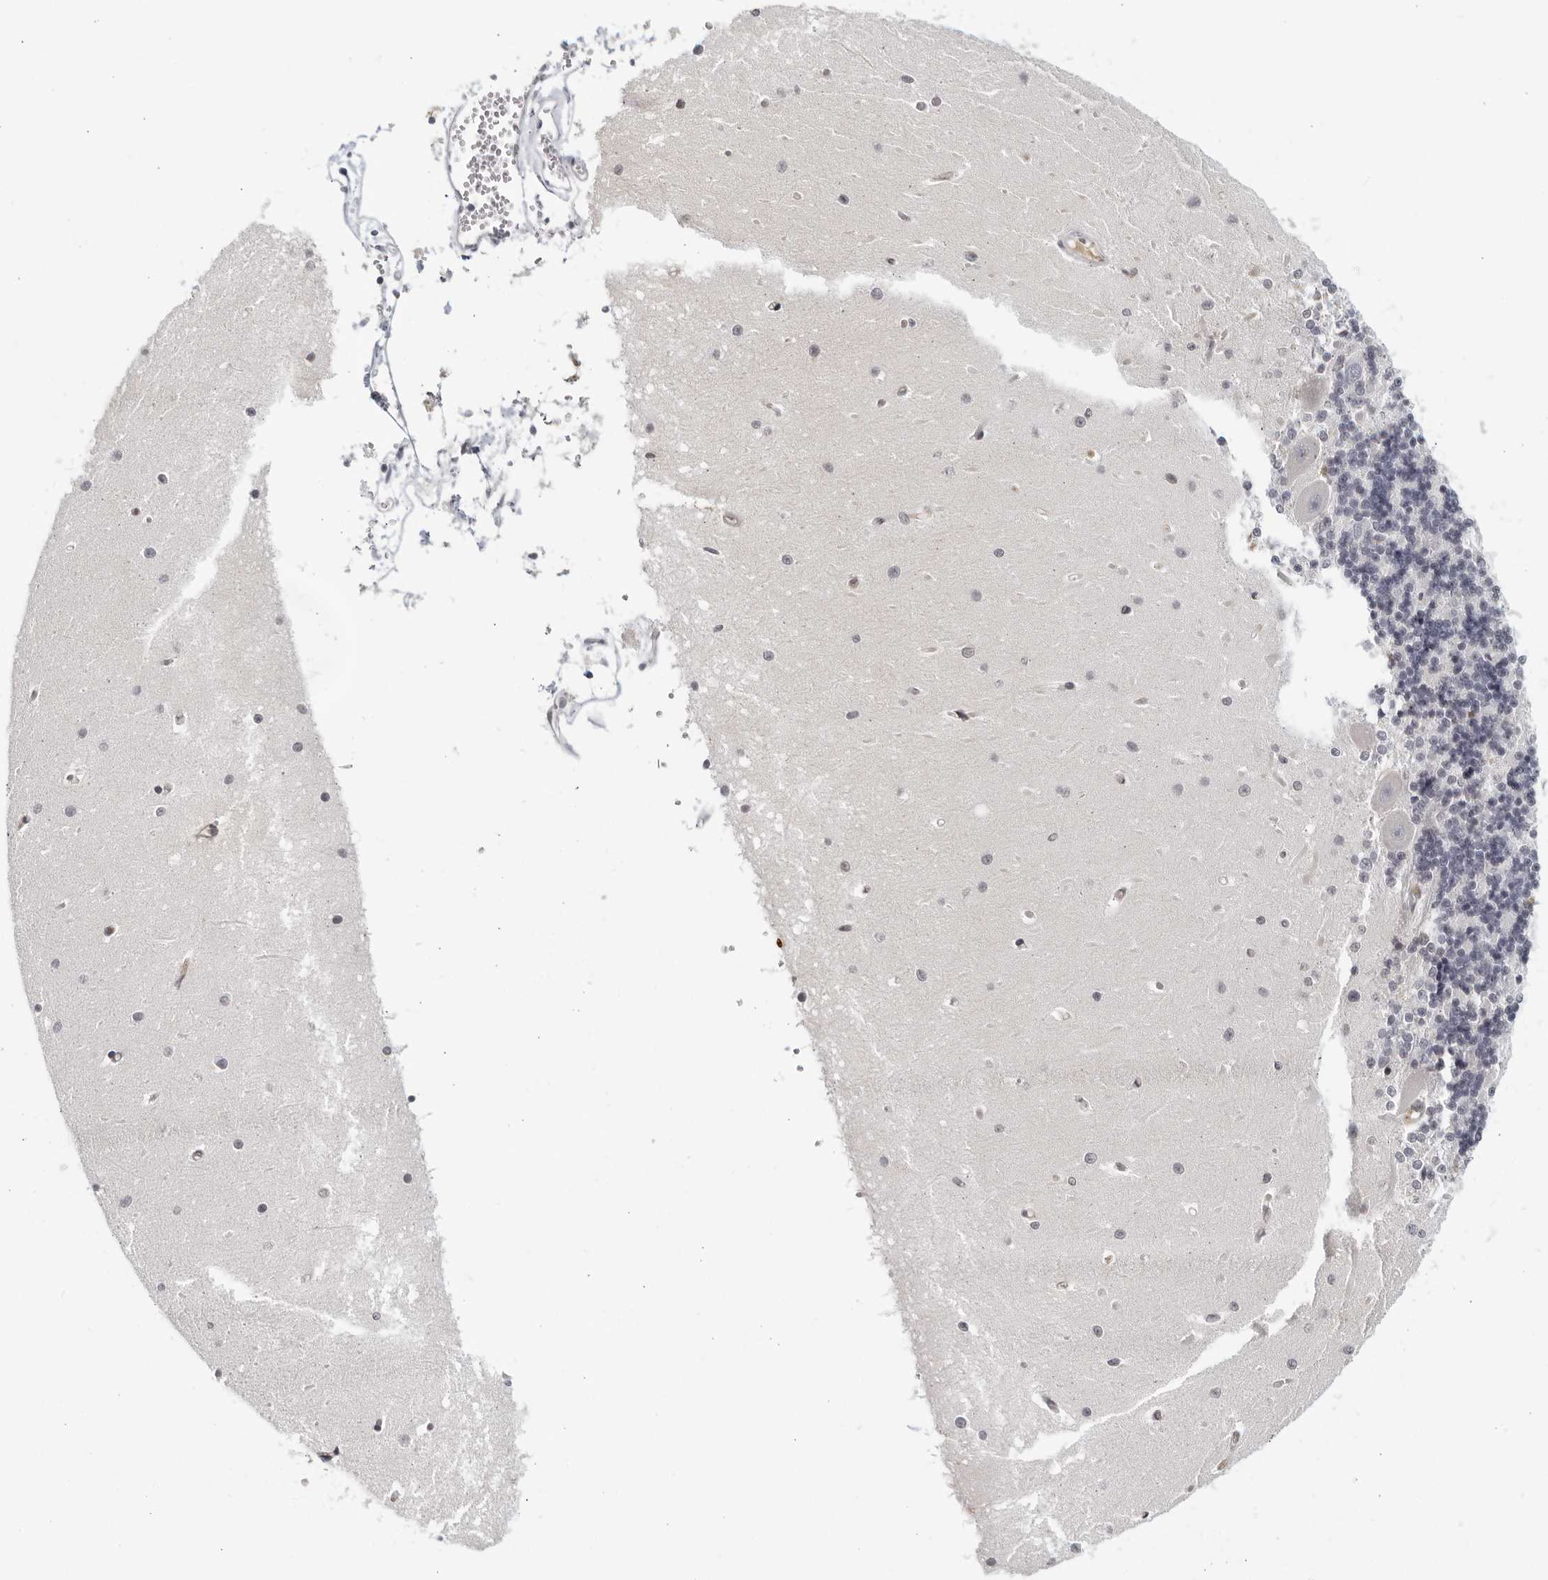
{"staining": {"intensity": "weak", "quantity": "<25%", "location": "cytoplasmic/membranous,nuclear"}, "tissue": "cerebellum", "cell_type": "Cells in granular layer", "image_type": "normal", "snomed": [{"axis": "morphology", "description": "Normal tissue, NOS"}, {"axis": "topography", "description": "Cerebellum"}], "caption": "Cerebellum stained for a protein using IHC shows no positivity cells in granular layer.", "gene": "STRADB", "patient": {"sex": "male", "age": 37}}